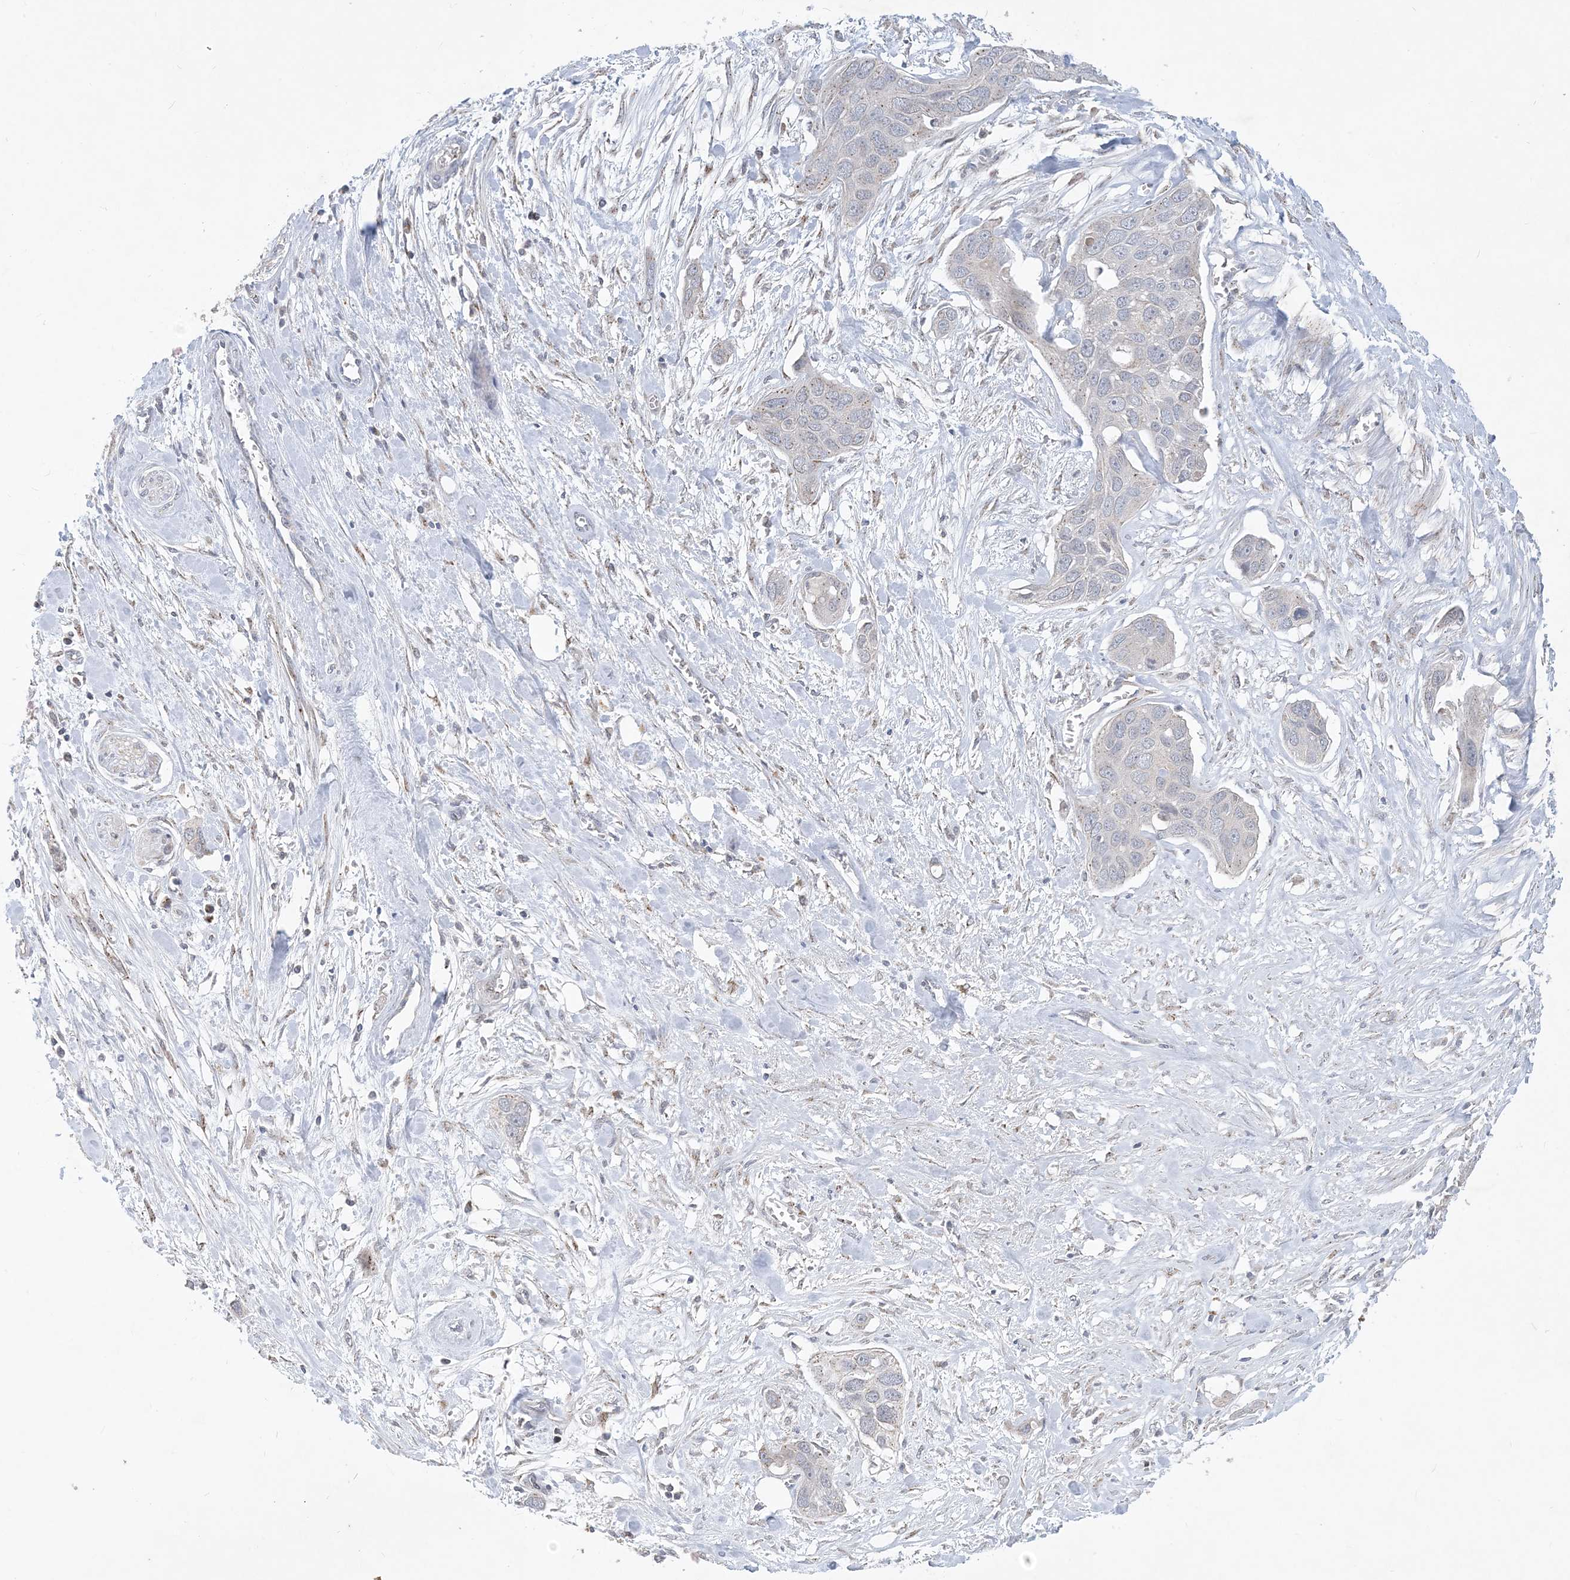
{"staining": {"intensity": "negative", "quantity": "none", "location": "none"}, "tissue": "pancreatic cancer", "cell_type": "Tumor cells", "image_type": "cancer", "snomed": [{"axis": "morphology", "description": "Adenocarcinoma, NOS"}, {"axis": "topography", "description": "Pancreas"}], "caption": "Adenocarcinoma (pancreatic) was stained to show a protein in brown. There is no significant expression in tumor cells.", "gene": "CCDC14", "patient": {"sex": "female", "age": 60}}